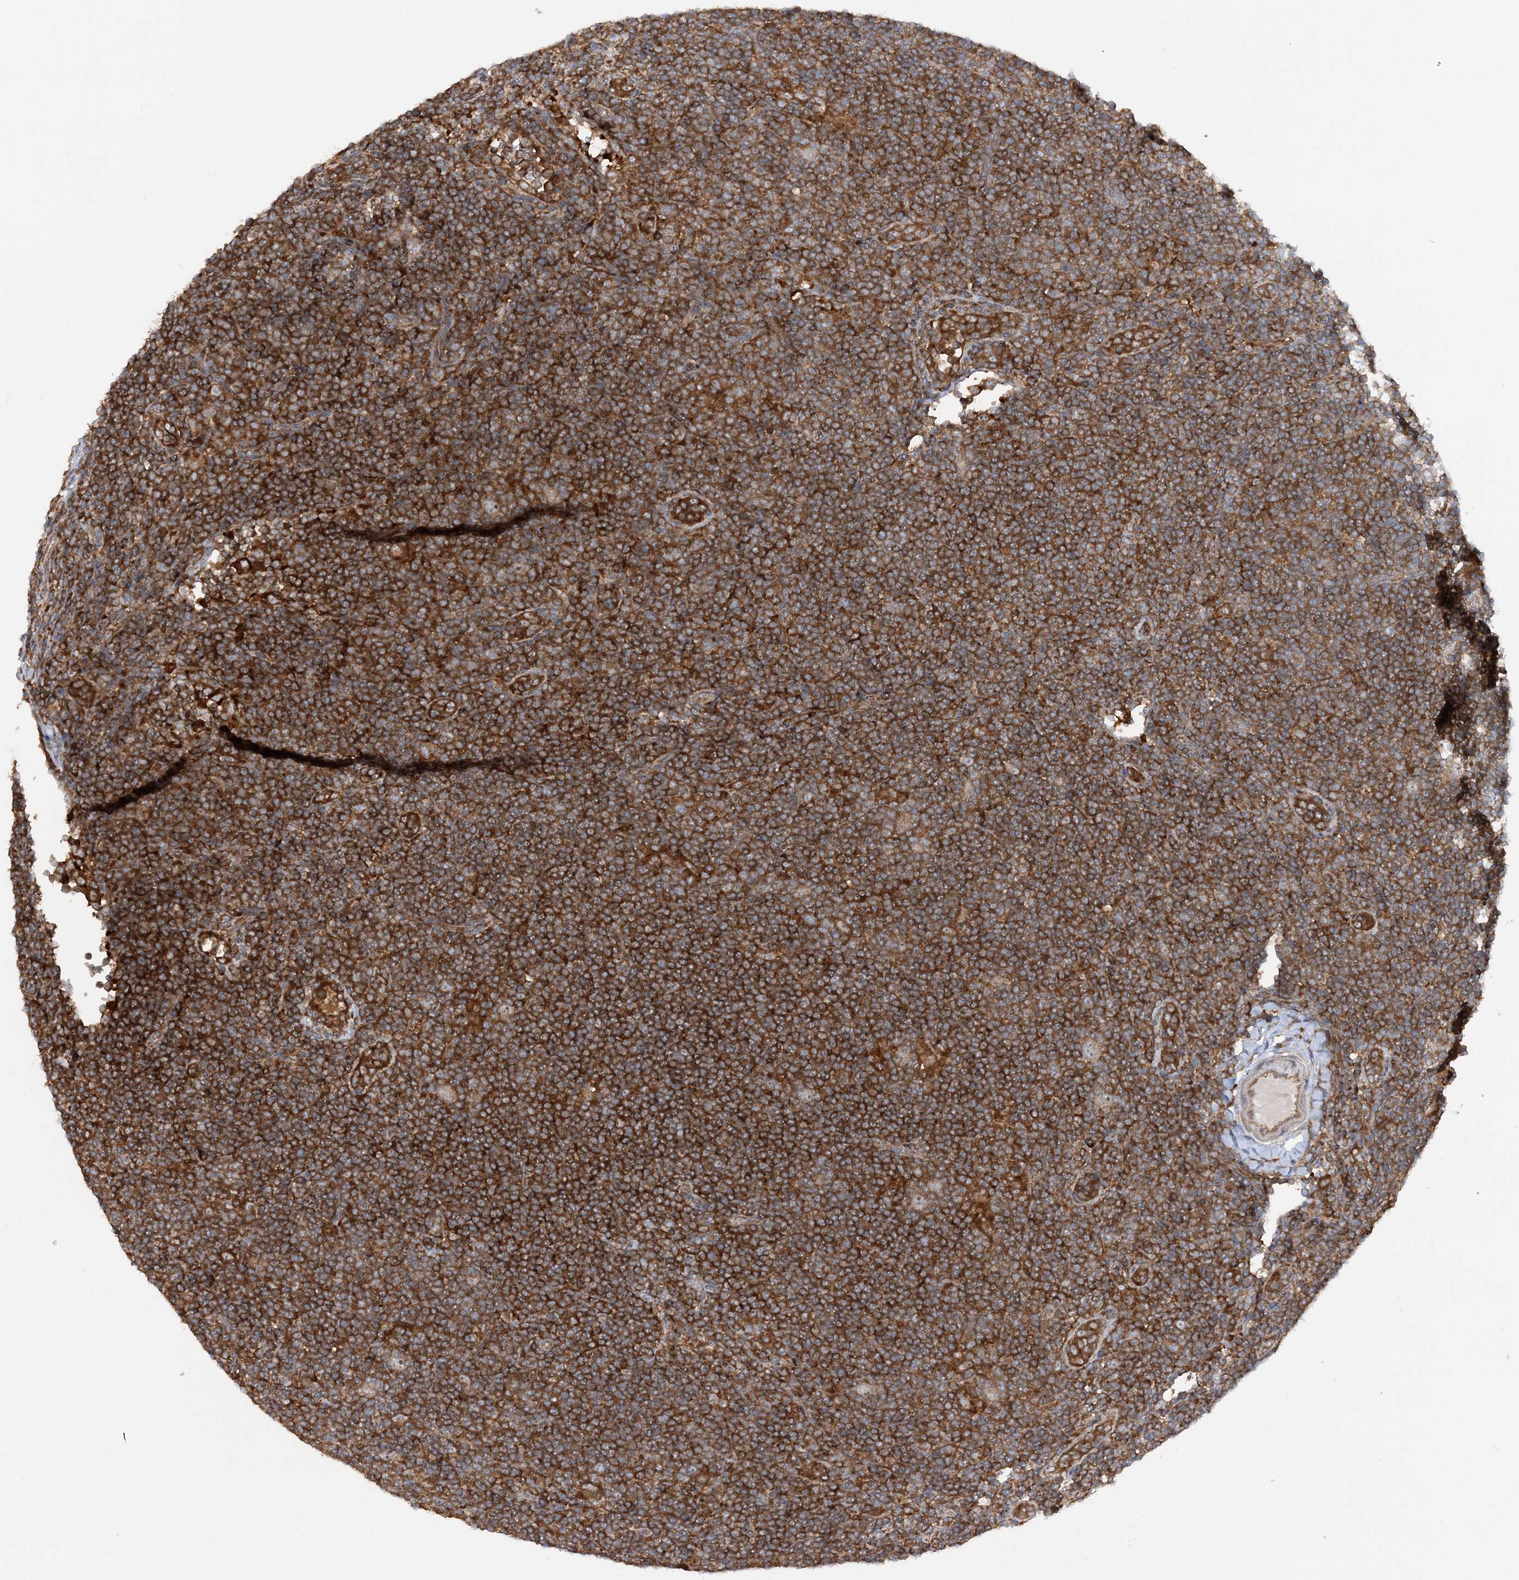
{"staining": {"intensity": "weak", "quantity": ">75%", "location": "cytoplasmic/membranous"}, "tissue": "lymphoma", "cell_type": "Tumor cells", "image_type": "cancer", "snomed": [{"axis": "morphology", "description": "Hodgkin's disease, NOS"}, {"axis": "topography", "description": "Lymph node"}], "caption": "Protein analysis of lymphoma tissue exhibits weak cytoplasmic/membranous expression in approximately >75% of tumor cells.", "gene": "ACAP2", "patient": {"sex": "female", "age": 57}}